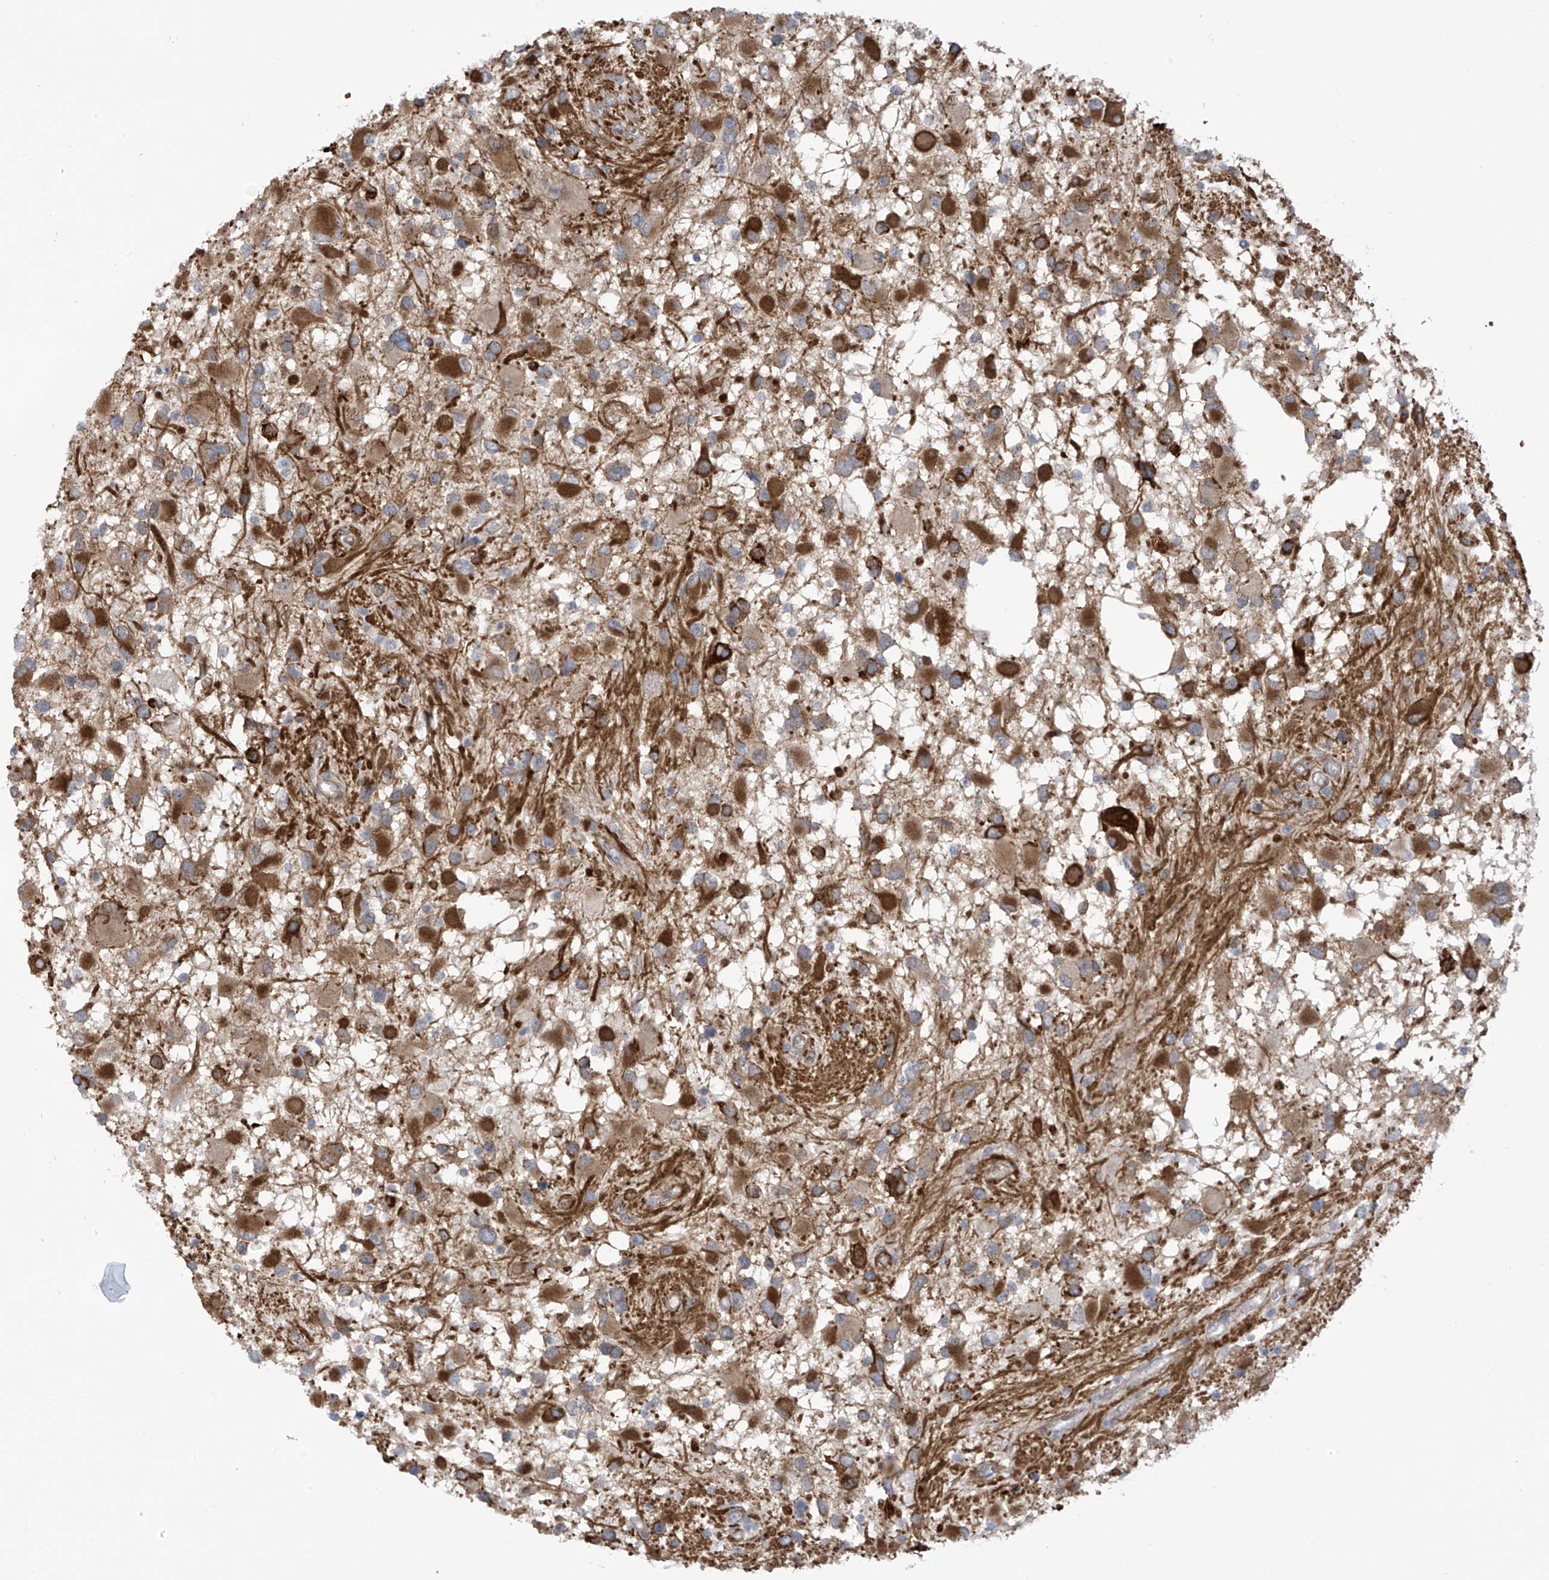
{"staining": {"intensity": "moderate", "quantity": "25%-75%", "location": "cytoplasmic/membranous"}, "tissue": "glioma", "cell_type": "Tumor cells", "image_type": "cancer", "snomed": [{"axis": "morphology", "description": "Glioma, malignant, High grade"}, {"axis": "topography", "description": "Brain"}], "caption": "Malignant high-grade glioma was stained to show a protein in brown. There is medium levels of moderate cytoplasmic/membranous positivity in approximately 25%-75% of tumor cells. Using DAB (3,3'-diaminobenzidine) (brown) and hematoxylin (blue) stains, captured at high magnification using brightfield microscopy.", "gene": "HS6ST2", "patient": {"sex": "male", "age": 53}}